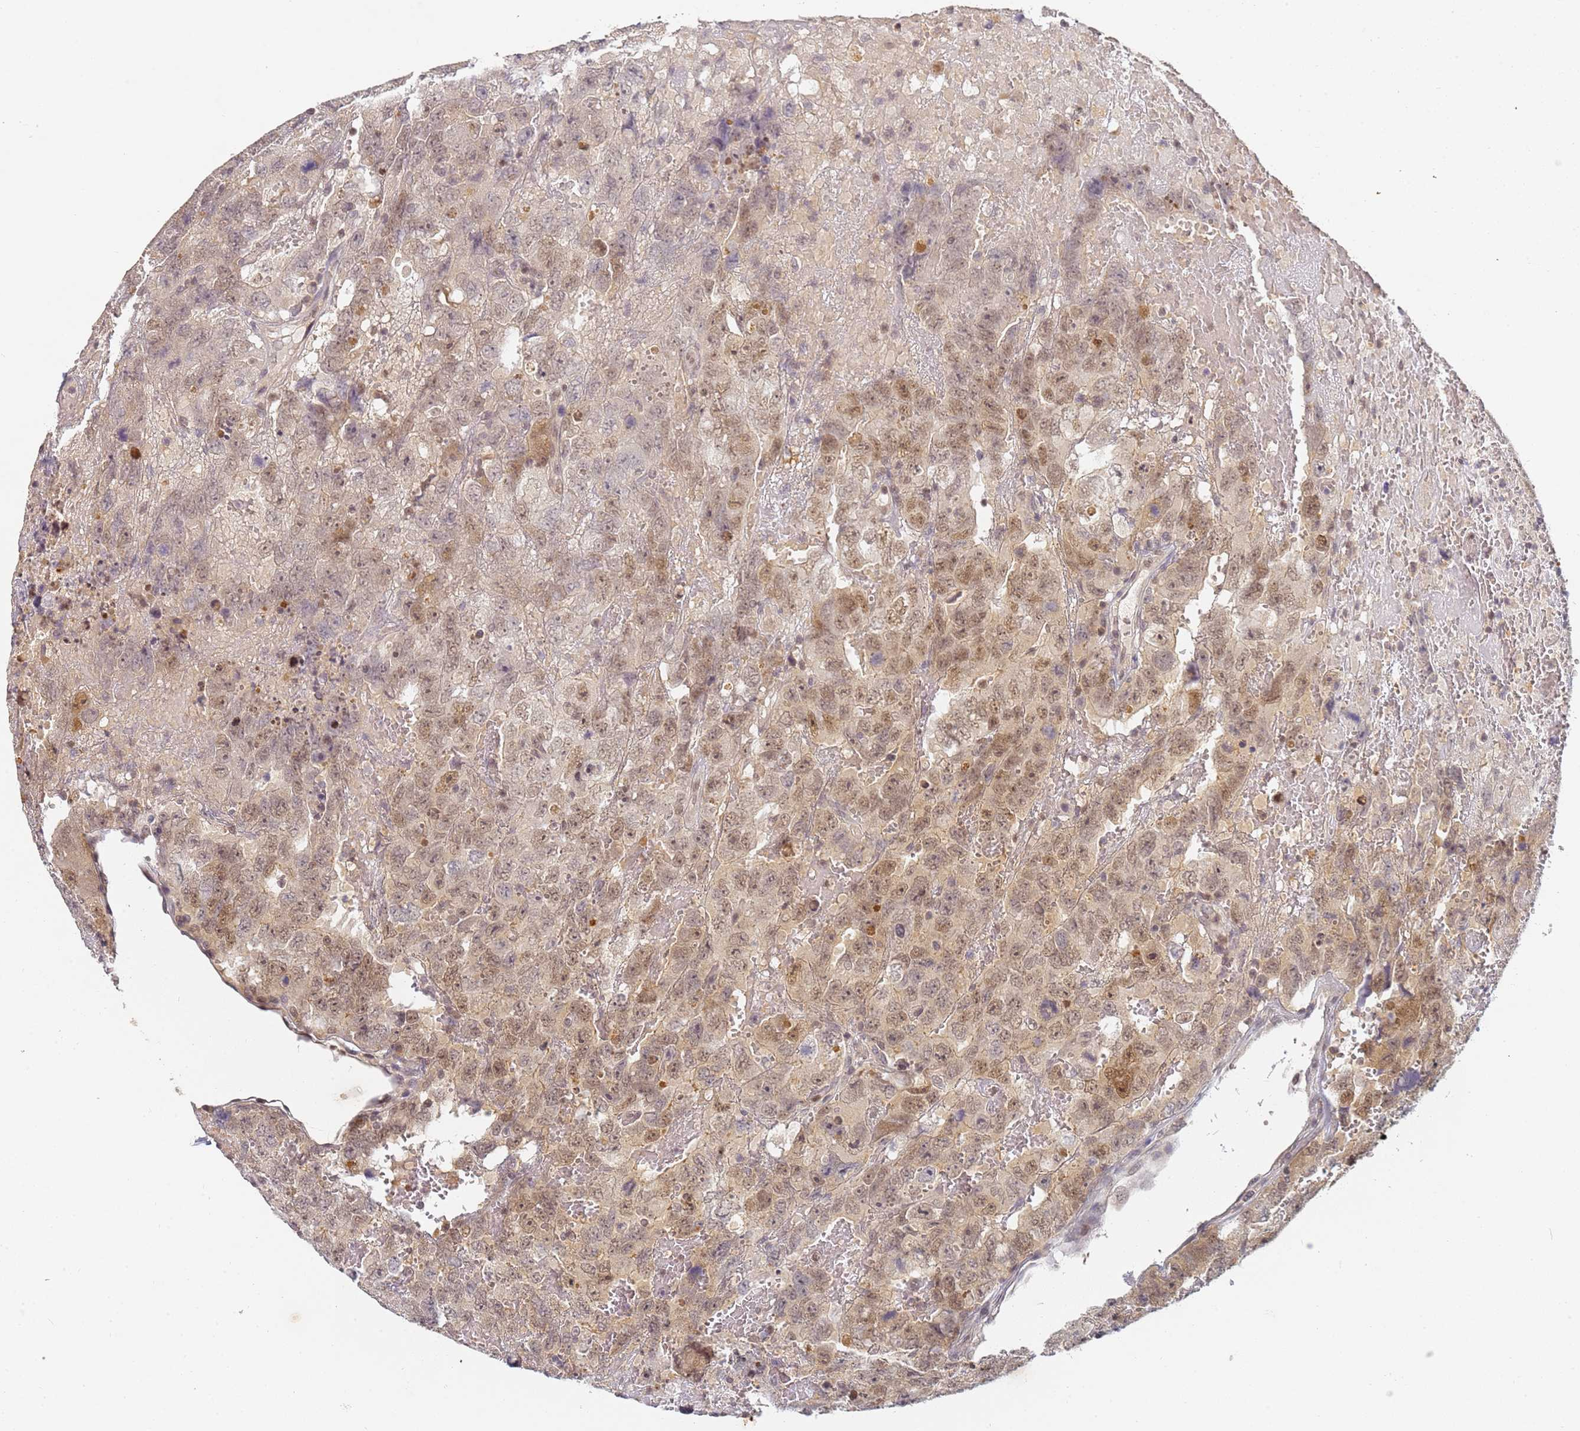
{"staining": {"intensity": "moderate", "quantity": "25%-75%", "location": "nuclear"}, "tissue": "testis cancer", "cell_type": "Tumor cells", "image_type": "cancer", "snomed": [{"axis": "morphology", "description": "Carcinoma, Embryonal, NOS"}, {"axis": "topography", "description": "Testis"}], "caption": "Tumor cells demonstrate moderate nuclear staining in about 25%-75% of cells in embryonal carcinoma (testis). (IHC, brightfield microscopy, high magnification).", "gene": "HMCES", "patient": {"sex": "male", "age": 45}}